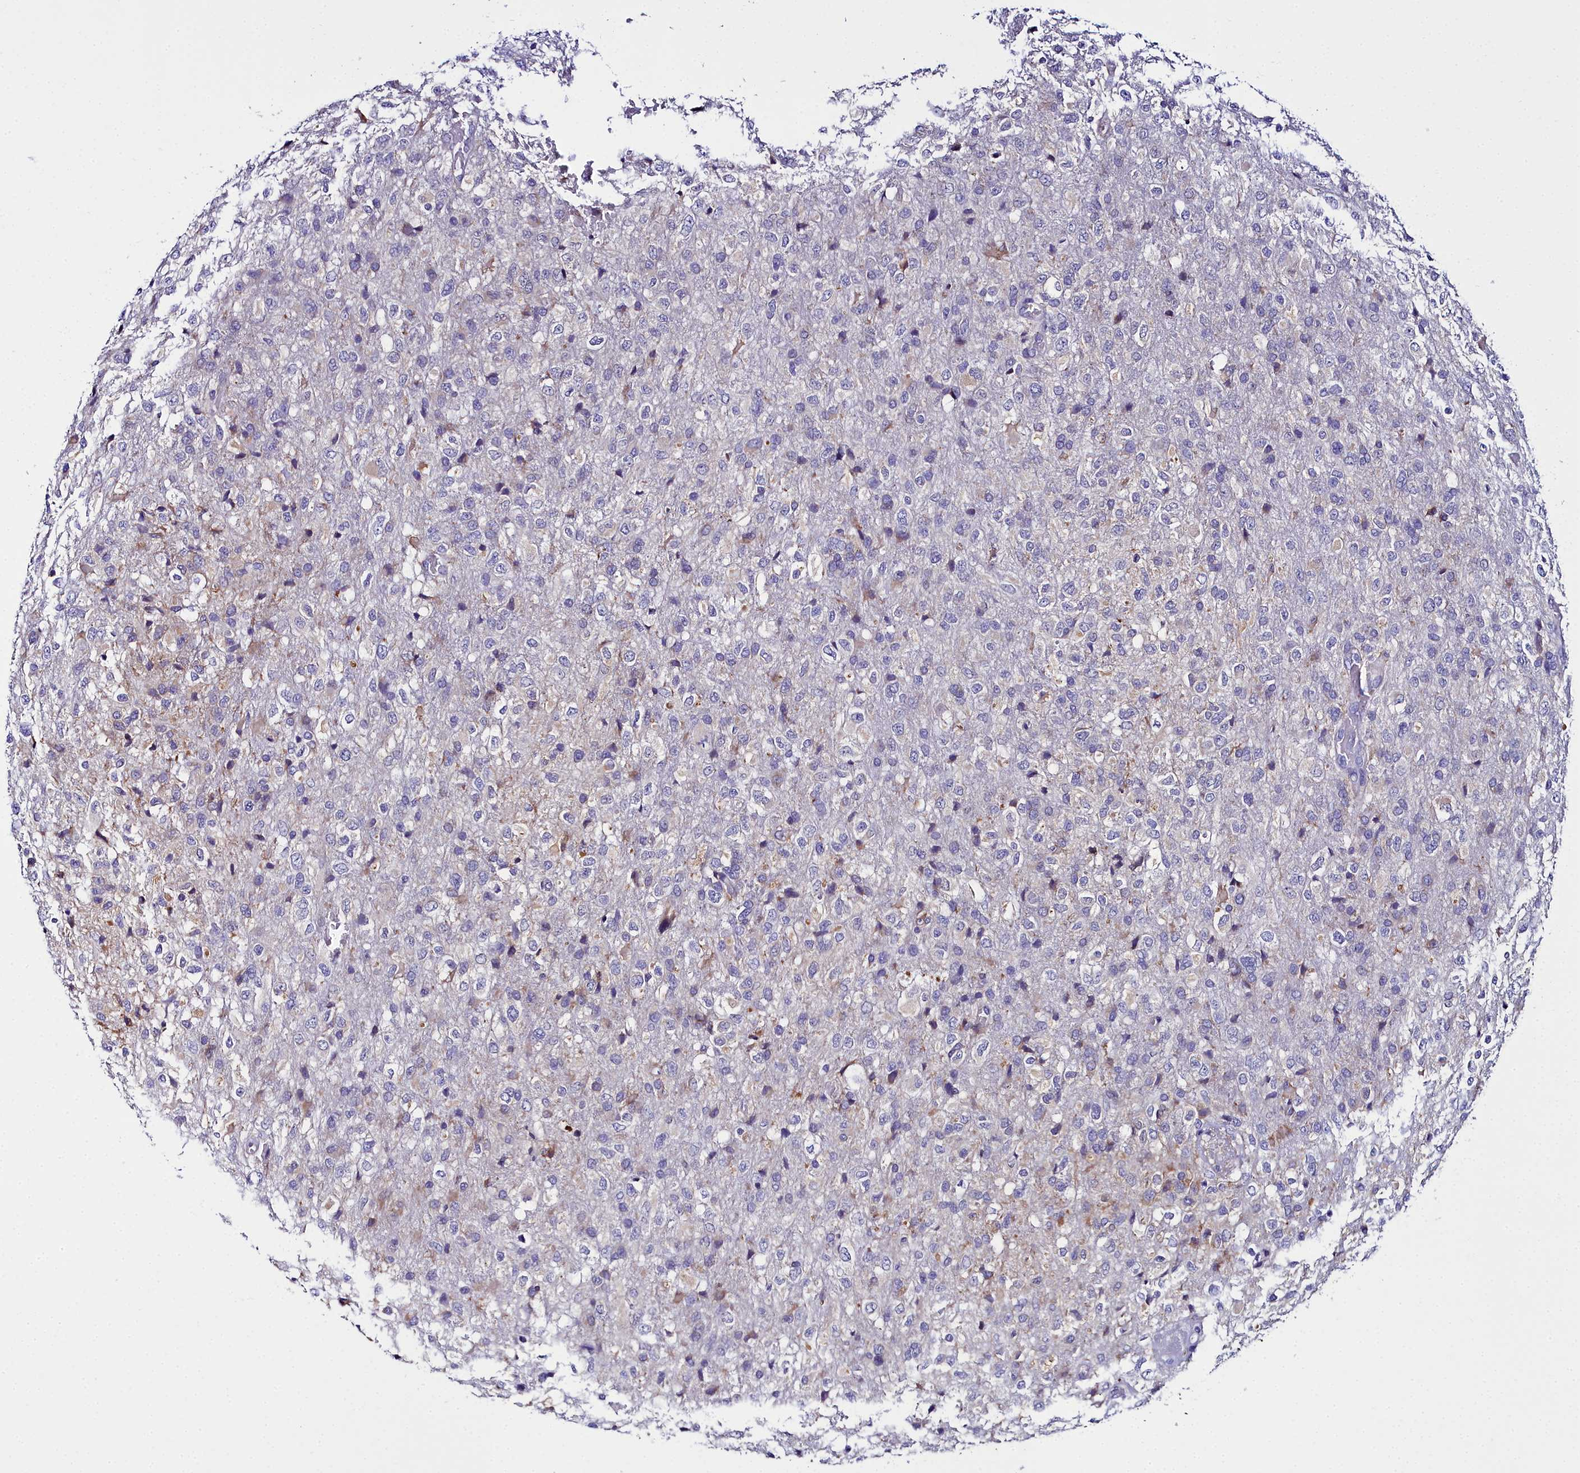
{"staining": {"intensity": "negative", "quantity": "none", "location": "none"}, "tissue": "glioma", "cell_type": "Tumor cells", "image_type": "cancer", "snomed": [{"axis": "morphology", "description": "Glioma, malignant, High grade"}, {"axis": "topography", "description": "Brain"}], "caption": "This is an immunohistochemistry photomicrograph of human malignant glioma (high-grade). There is no positivity in tumor cells.", "gene": "ELAPOR2", "patient": {"sex": "female", "age": 74}}